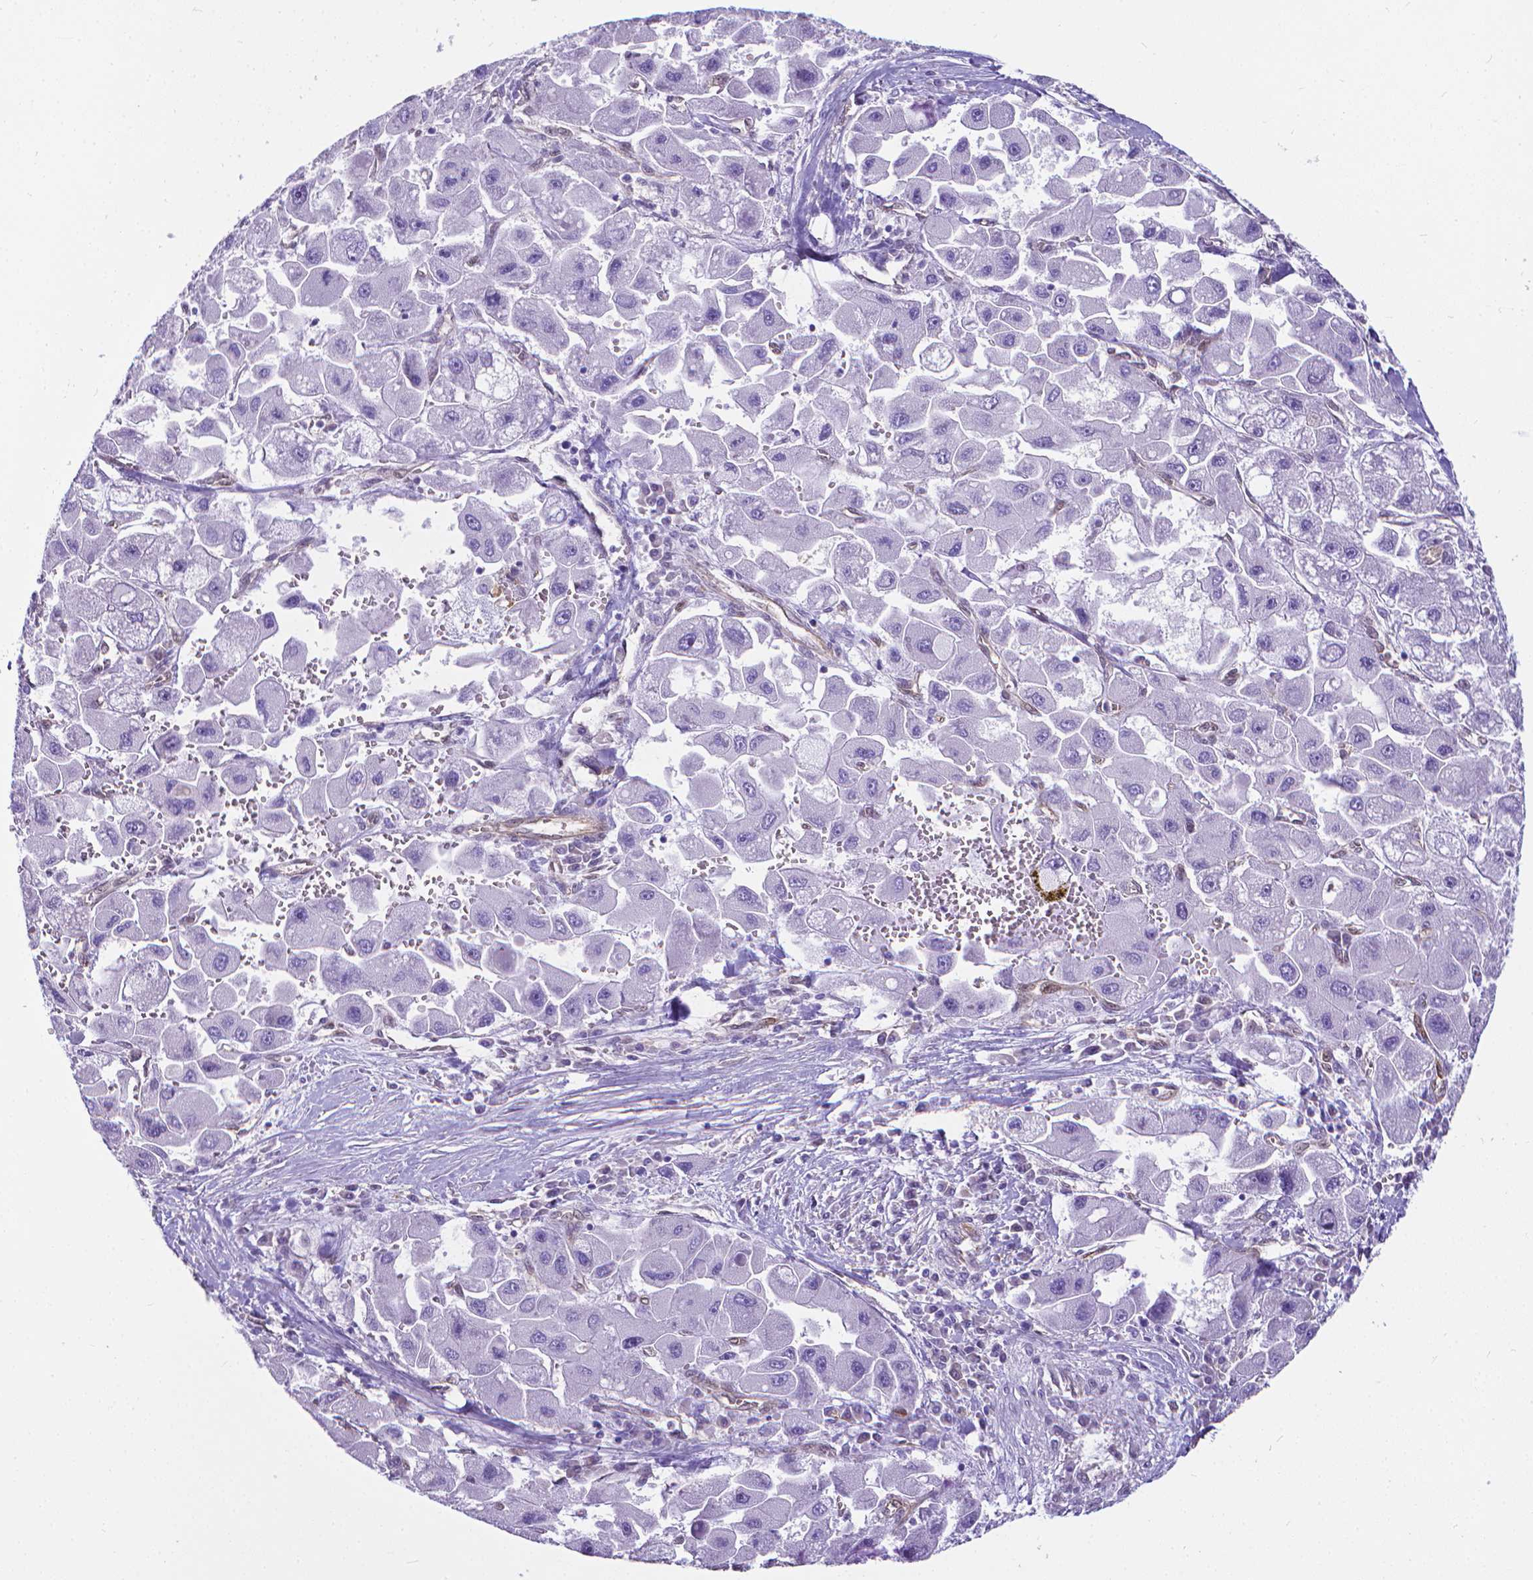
{"staining": {"intensity": "negative", "quantity": "none", "location": "none"}, "tissue": "liver cancer", "cell_type": "Tumor cells", "image_type": "cancer", "snomed": [{"axis": "morphology", "description": "Carcinoma, Hepatocellular, NOS"}, {"axis": "topography", "description": "Liver"}], "caption": "High power microscopy micrograph of an immunohistochemistry (IHC) histopathology image of liver hepatocellular carcinoma, revealing no significant staining in tumor cells.", "gene": "CLIC4", "patient": {"sex": "male", "age": 24}}